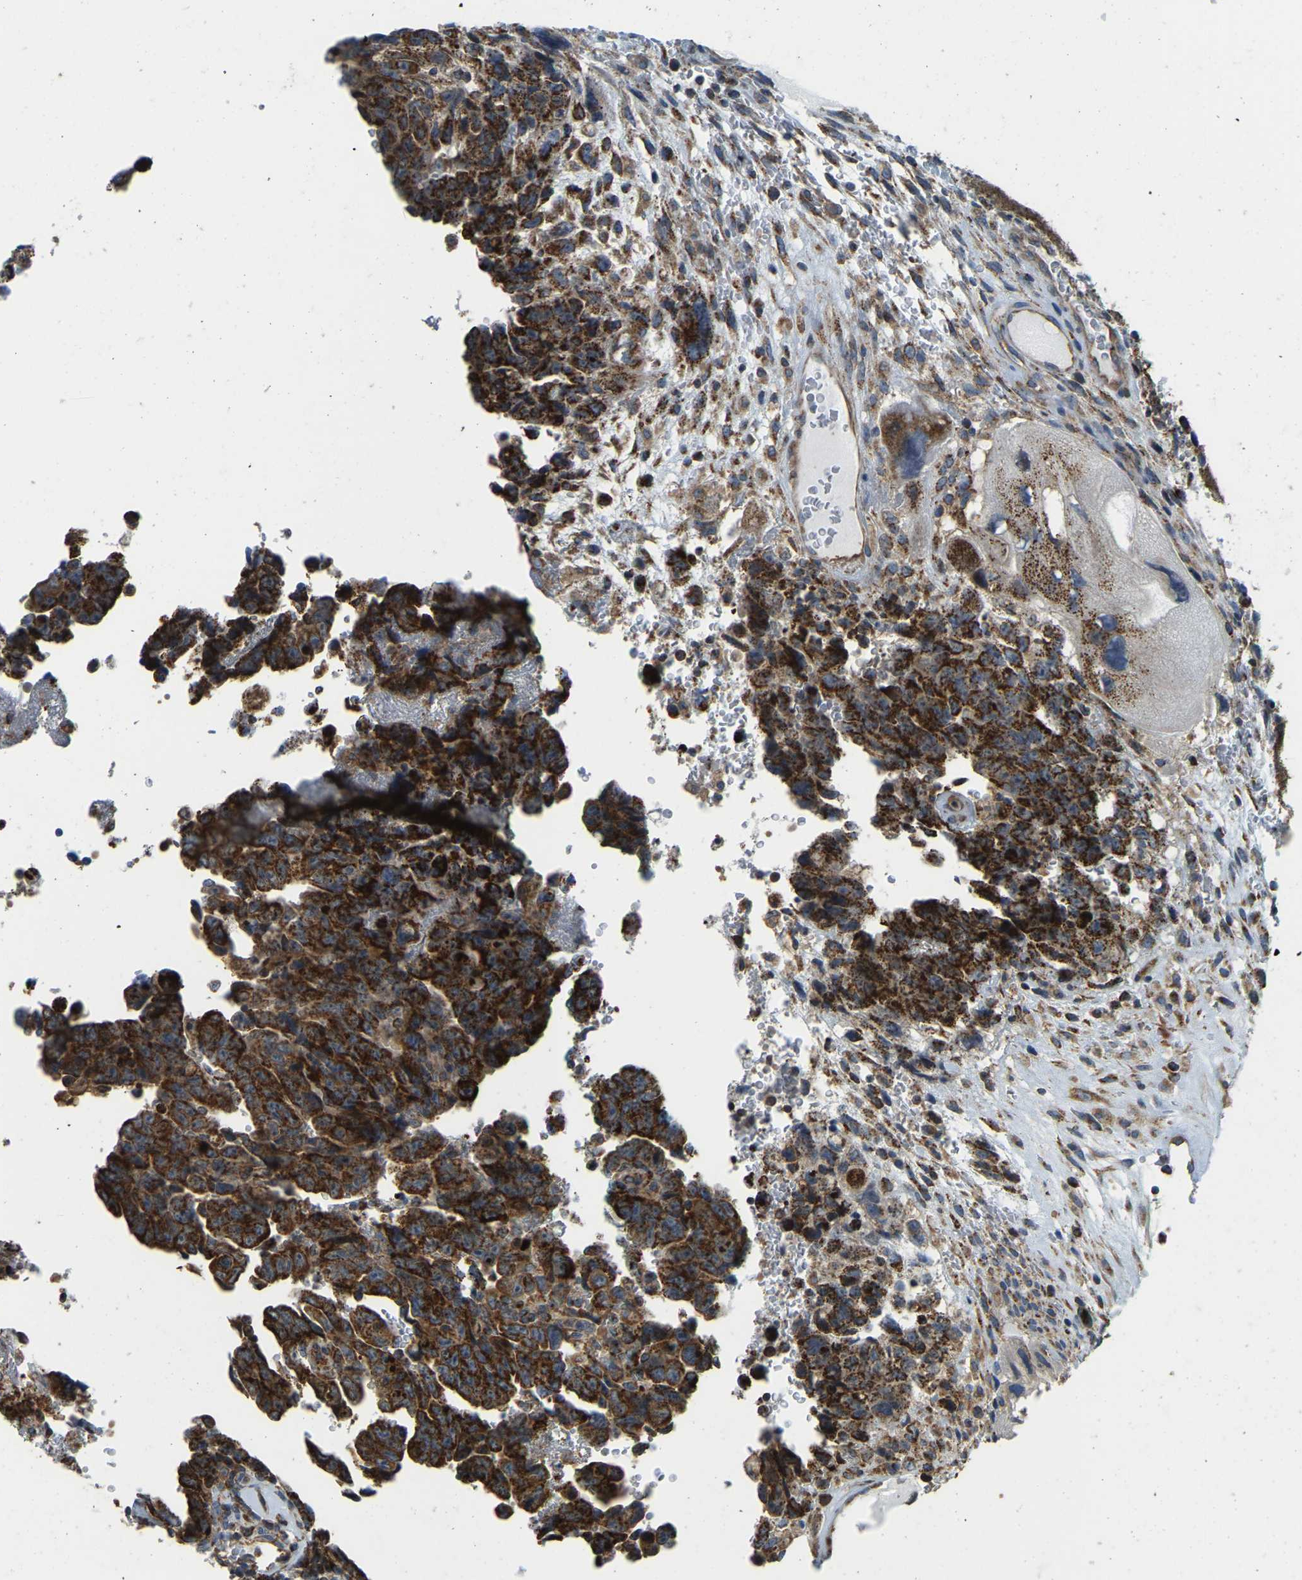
{"staining": {"intensity": "strong", "quantity": ">75%", "location": "cytoplasmic/membranous"}, "tissue": "testis cancer", "cell_type": "Tumor cells", "image_type": "cancer", "snomed": [{"axis": "morphology", "description": "Carcinoma, Embryonal, NOS"}, {"axis": "topography", "description": "Testis"}], "caption": "High-magnification brightfield microscopy of testis cancer (embryonal carcinoma) stained with DAB (brown) and counterstained with hematoxylin (blue). tumor cells exhibit strong cytoplasmic/membranous expression is seen in about>75% of cells.", "gene": "PSMD7", "patient": {"sex": "male", "age": 28}}